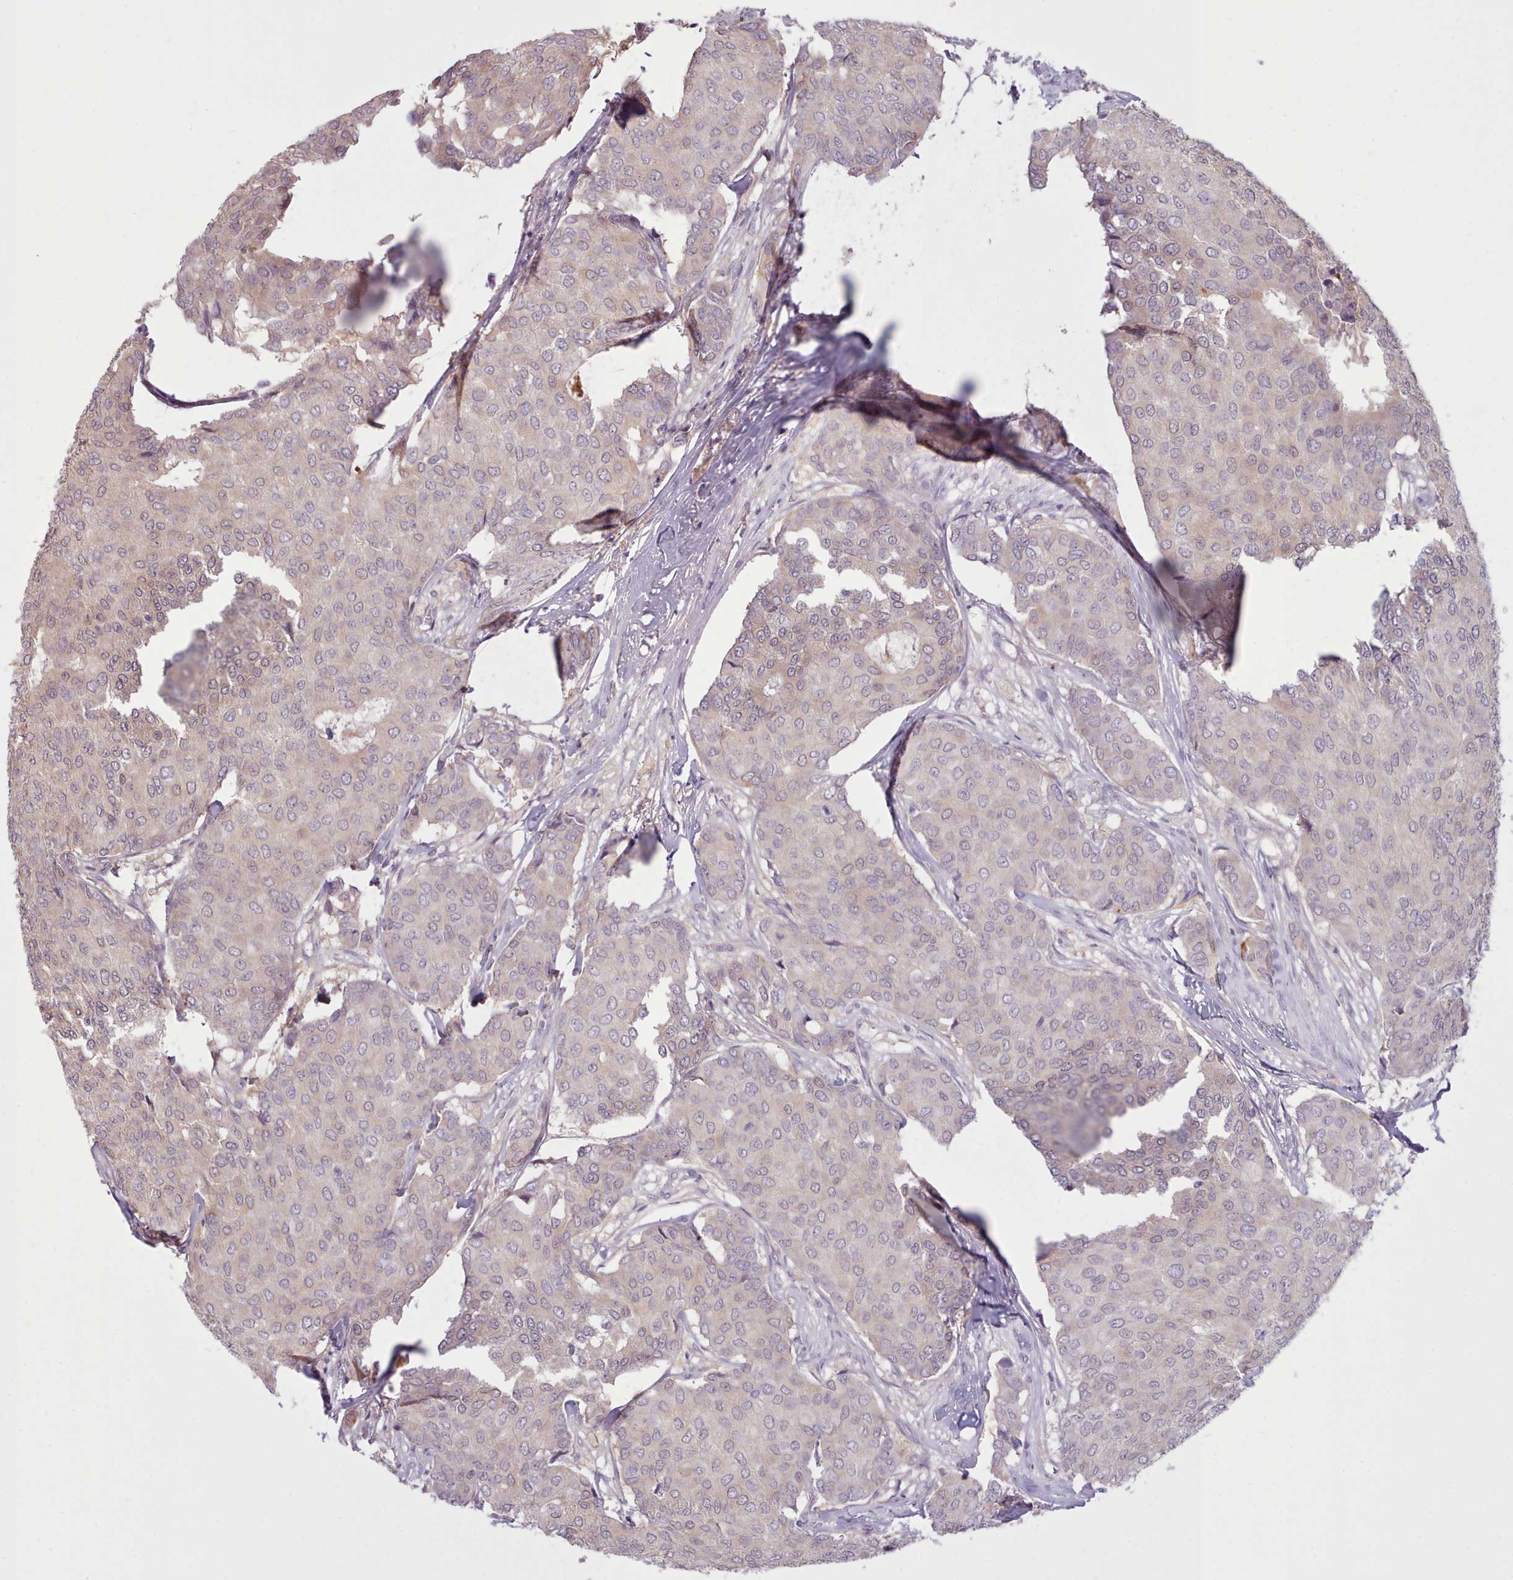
{"staining": {"intensity": "negative", "quantity": "none", "location": "none"}, "tissue": "breast cancer", "cell_type": "Tumor cells", "image_type": "cancer", "snomed": [{"axis": "morphology", "description": "Duct carcinoma"}, {"axis": "topography", "description": "Breast"}], "caption": "Immunohistochemistry photomicrograph of breast cancer stained for a protein (brown), which demonstrates no staining in tumor cells.", "gene": "NMRK1", "patient": {"sex": "female", "age": 75}}